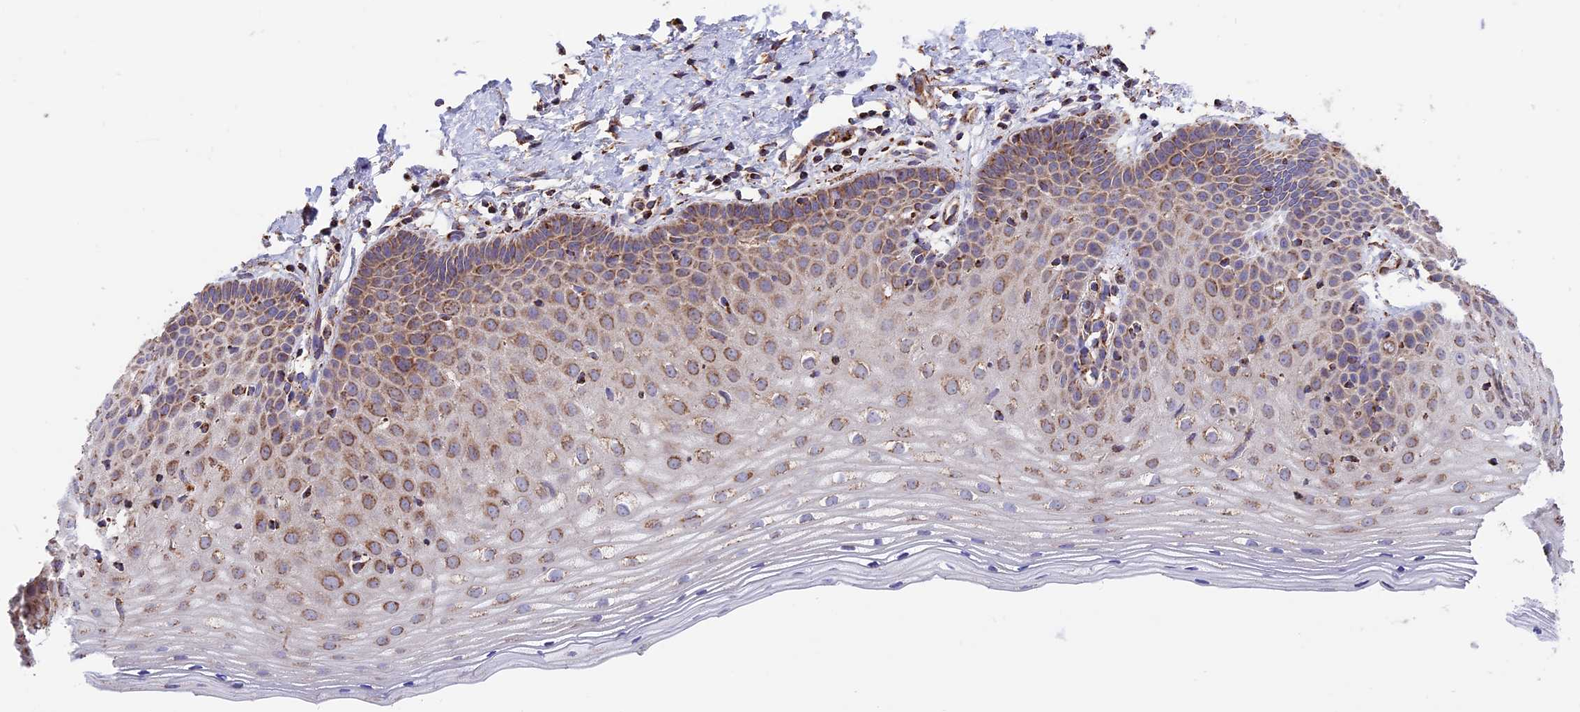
{"staining": {"intensity": "moderate", "quantity": ">75%", "location": "cytoplasmic/membranous"}, "tissue": "cervix", "cell_type": "Glandular cells", "image_type": "normal", "snomed": [{"axis": "morphology", "description": "Normal tissue, NOS"}, {"axis": "topography", "description": "Cervix"}], "caption": "An image of cervix stained for a protein displays moderate cytoplasmic/membranous brown staining in glandular cells. The protein of interest is stained brown, and the nuclei are stained in blue (DAB IHC with brightfield microscopy, high magnification).", "gene": "TTC4", "patient": {"sex": "female", "age": 36}}